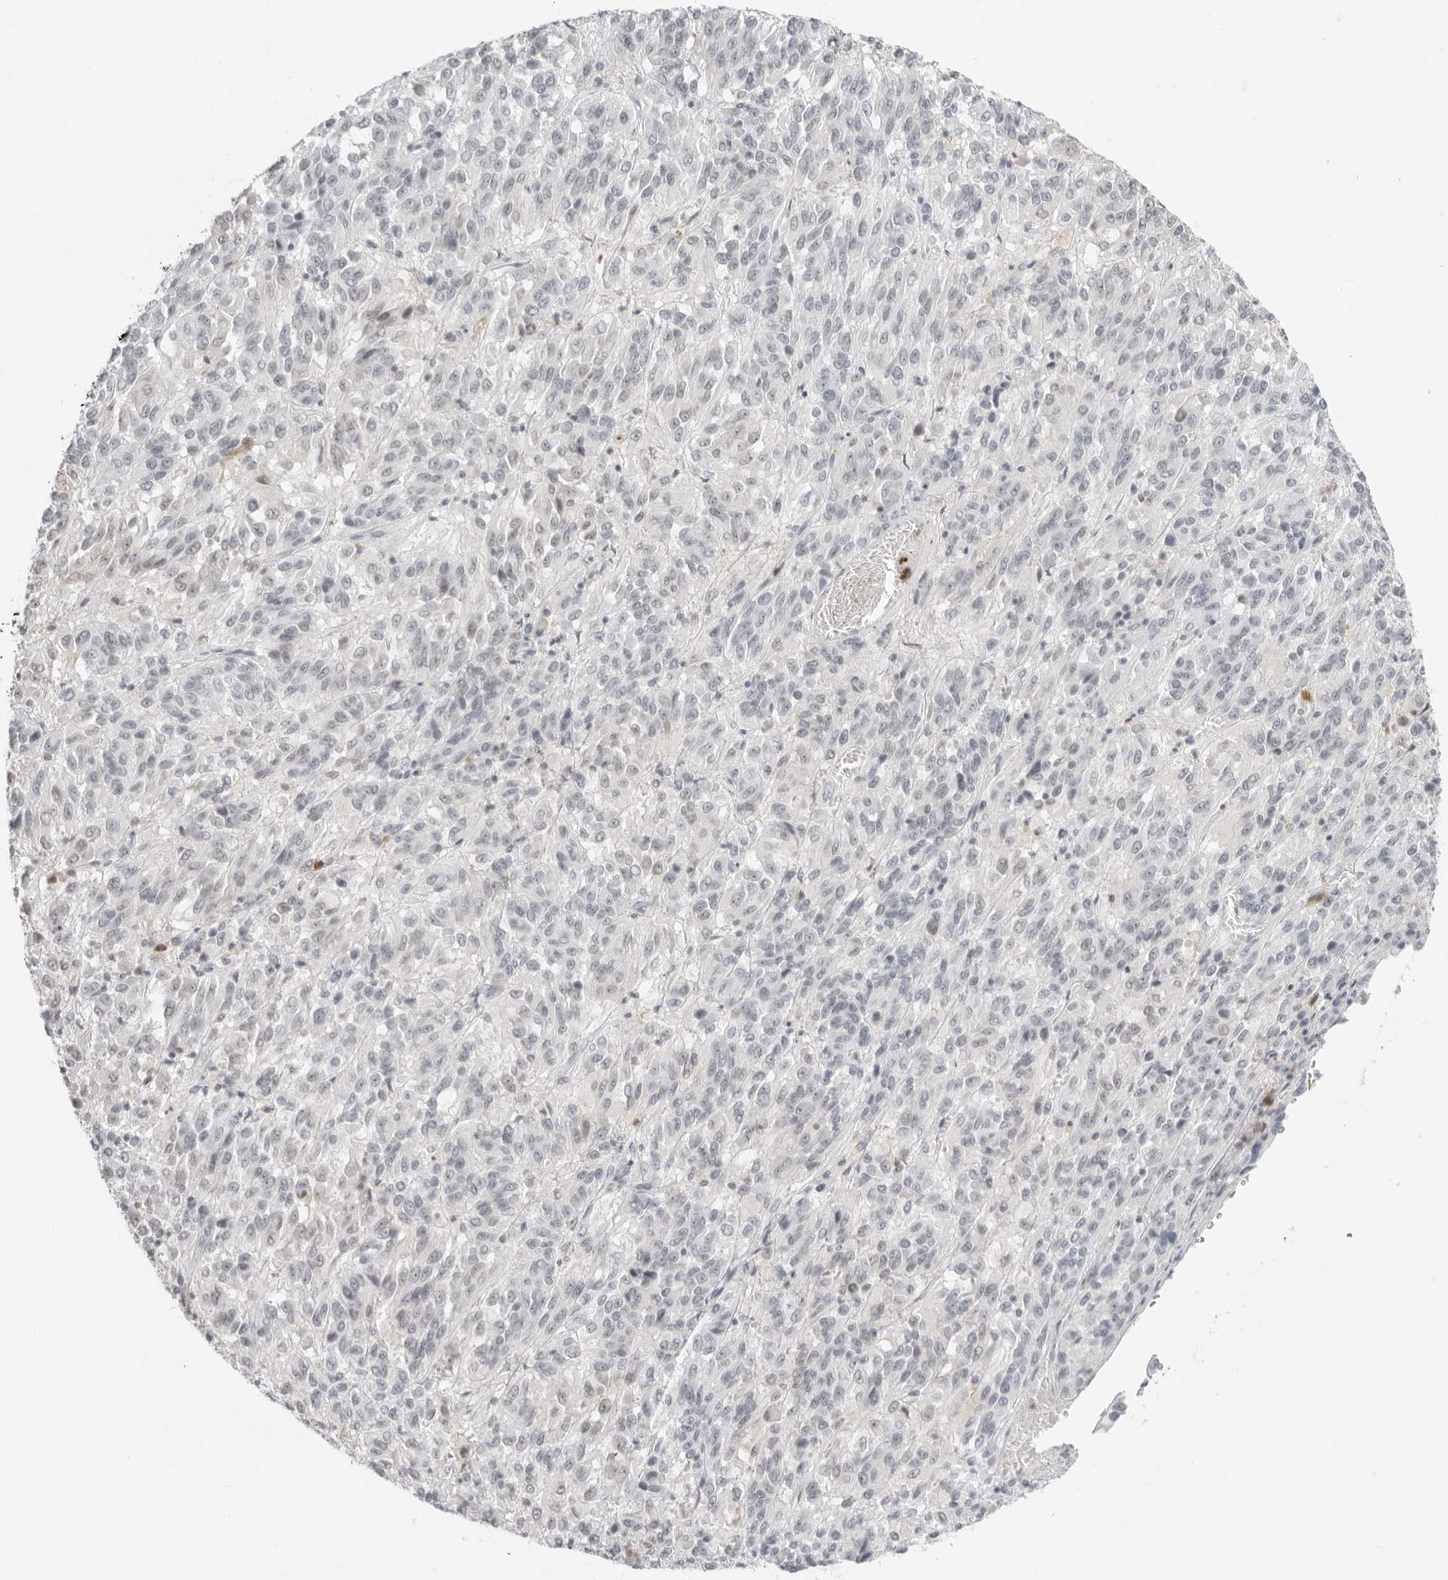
{"staining": {"intensity": "negative", "quantity": "none", "location": "none"}, "tissue": "melanoma", "cell_type": "Tumor cells", "image_type": "cancer", "snomed": [{"axis": "morphology", "description": "Malignant melanoma, Metastatic site"}, {"axis": "topography", "description": "Lung"}], "caption": "There is no significant positivity in tumor cells of melanoma.", "gene": "RNF146", "patient": {"sex": "male", "age": 64}}